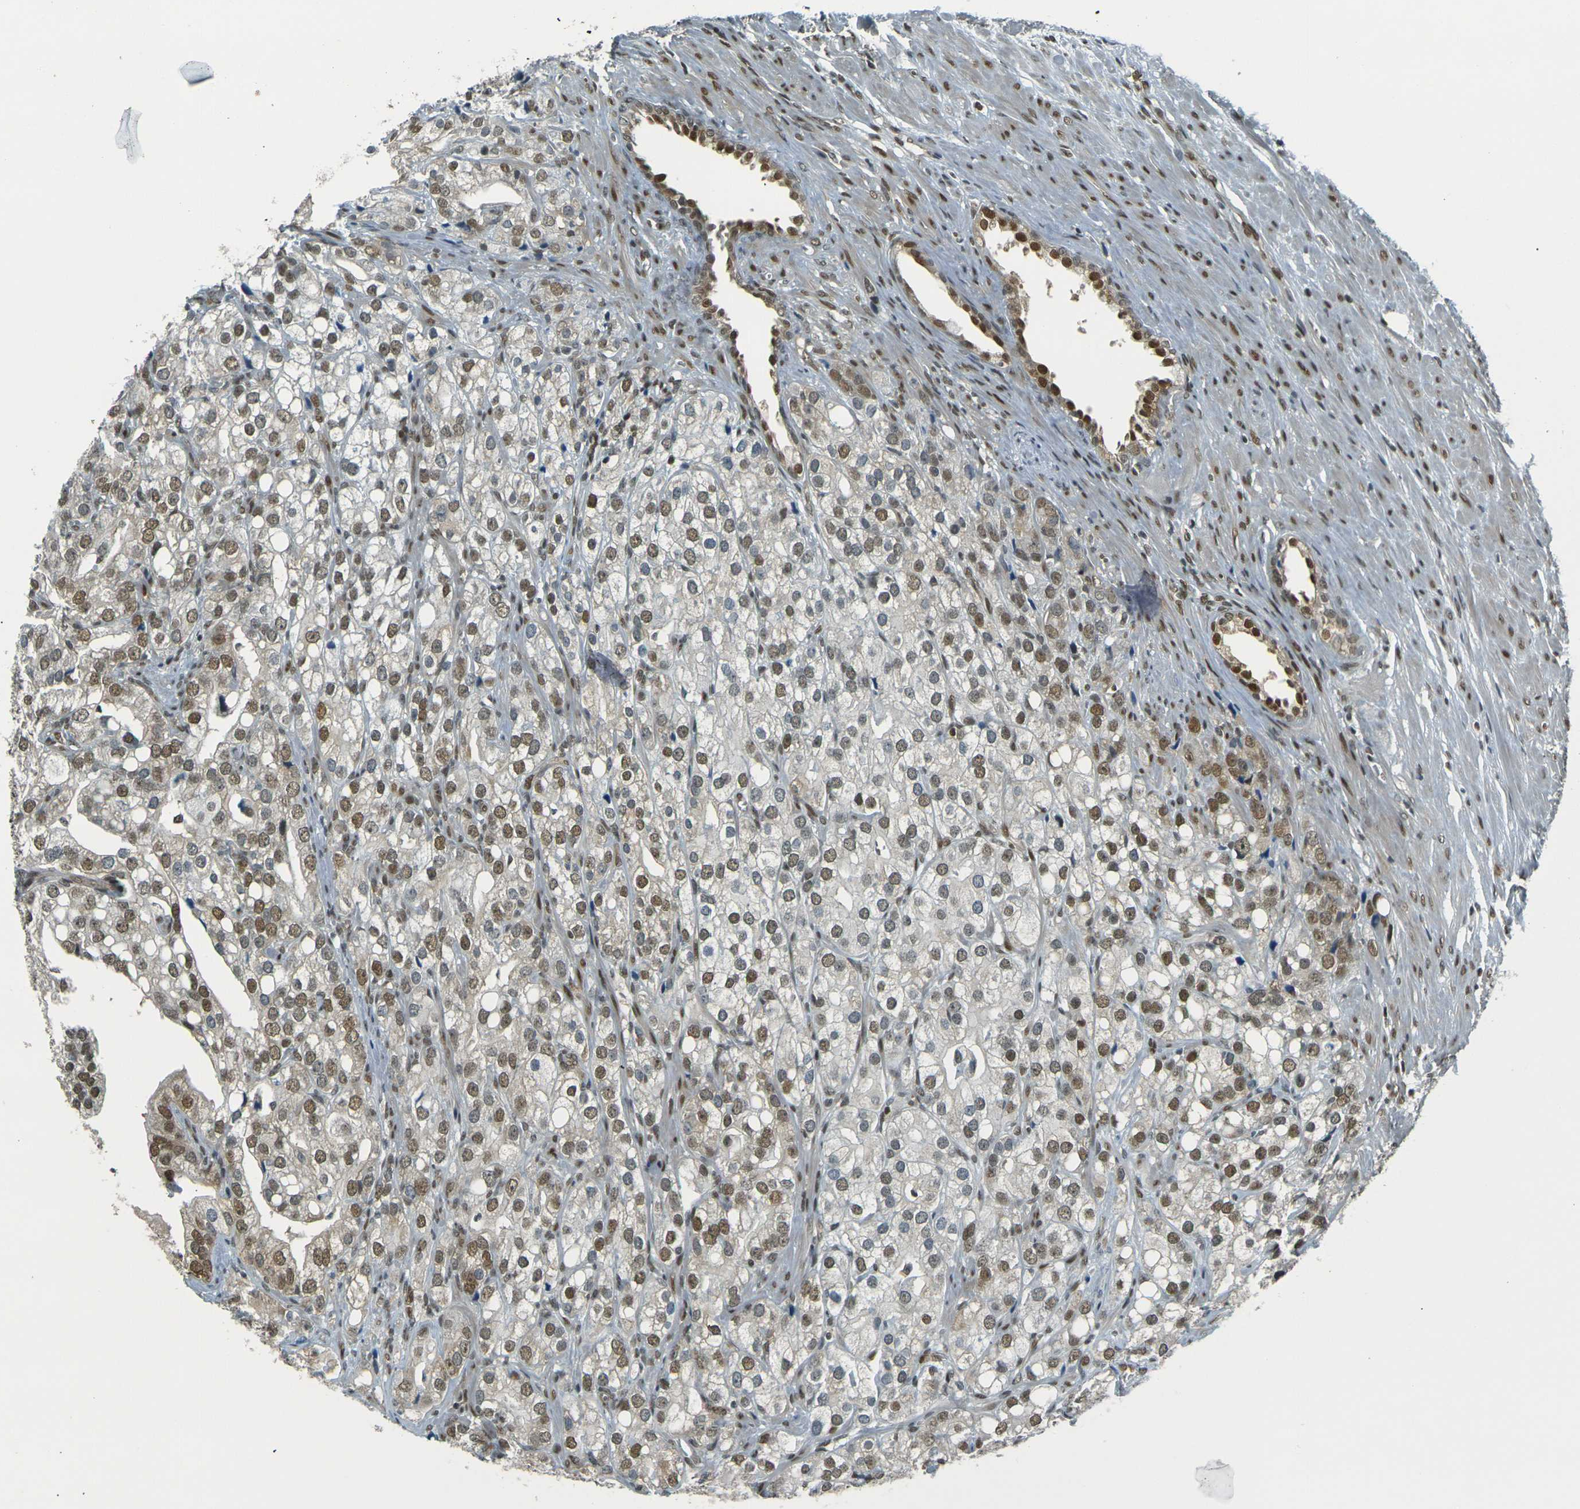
{"staining": {"intensity": "moderate", "quantity": ">75%", "location": "nuclear"}, "tissue": "prostate cancer", "cell_type": "Tumor cells", "image_type": "cancer", "snomed": [{"axis": "morphology", "description": "Adenocarcinoma, Low grade"}, {"axis": "topography", "description": "Prostate"}], "caption": "Human adenocarcinoma (low-grade) (prostate) stained with a protein marker shows moderate staining in tumor cells.", "gene": "NHEJ1", "patient": {"sex": "male", "age": 69}}